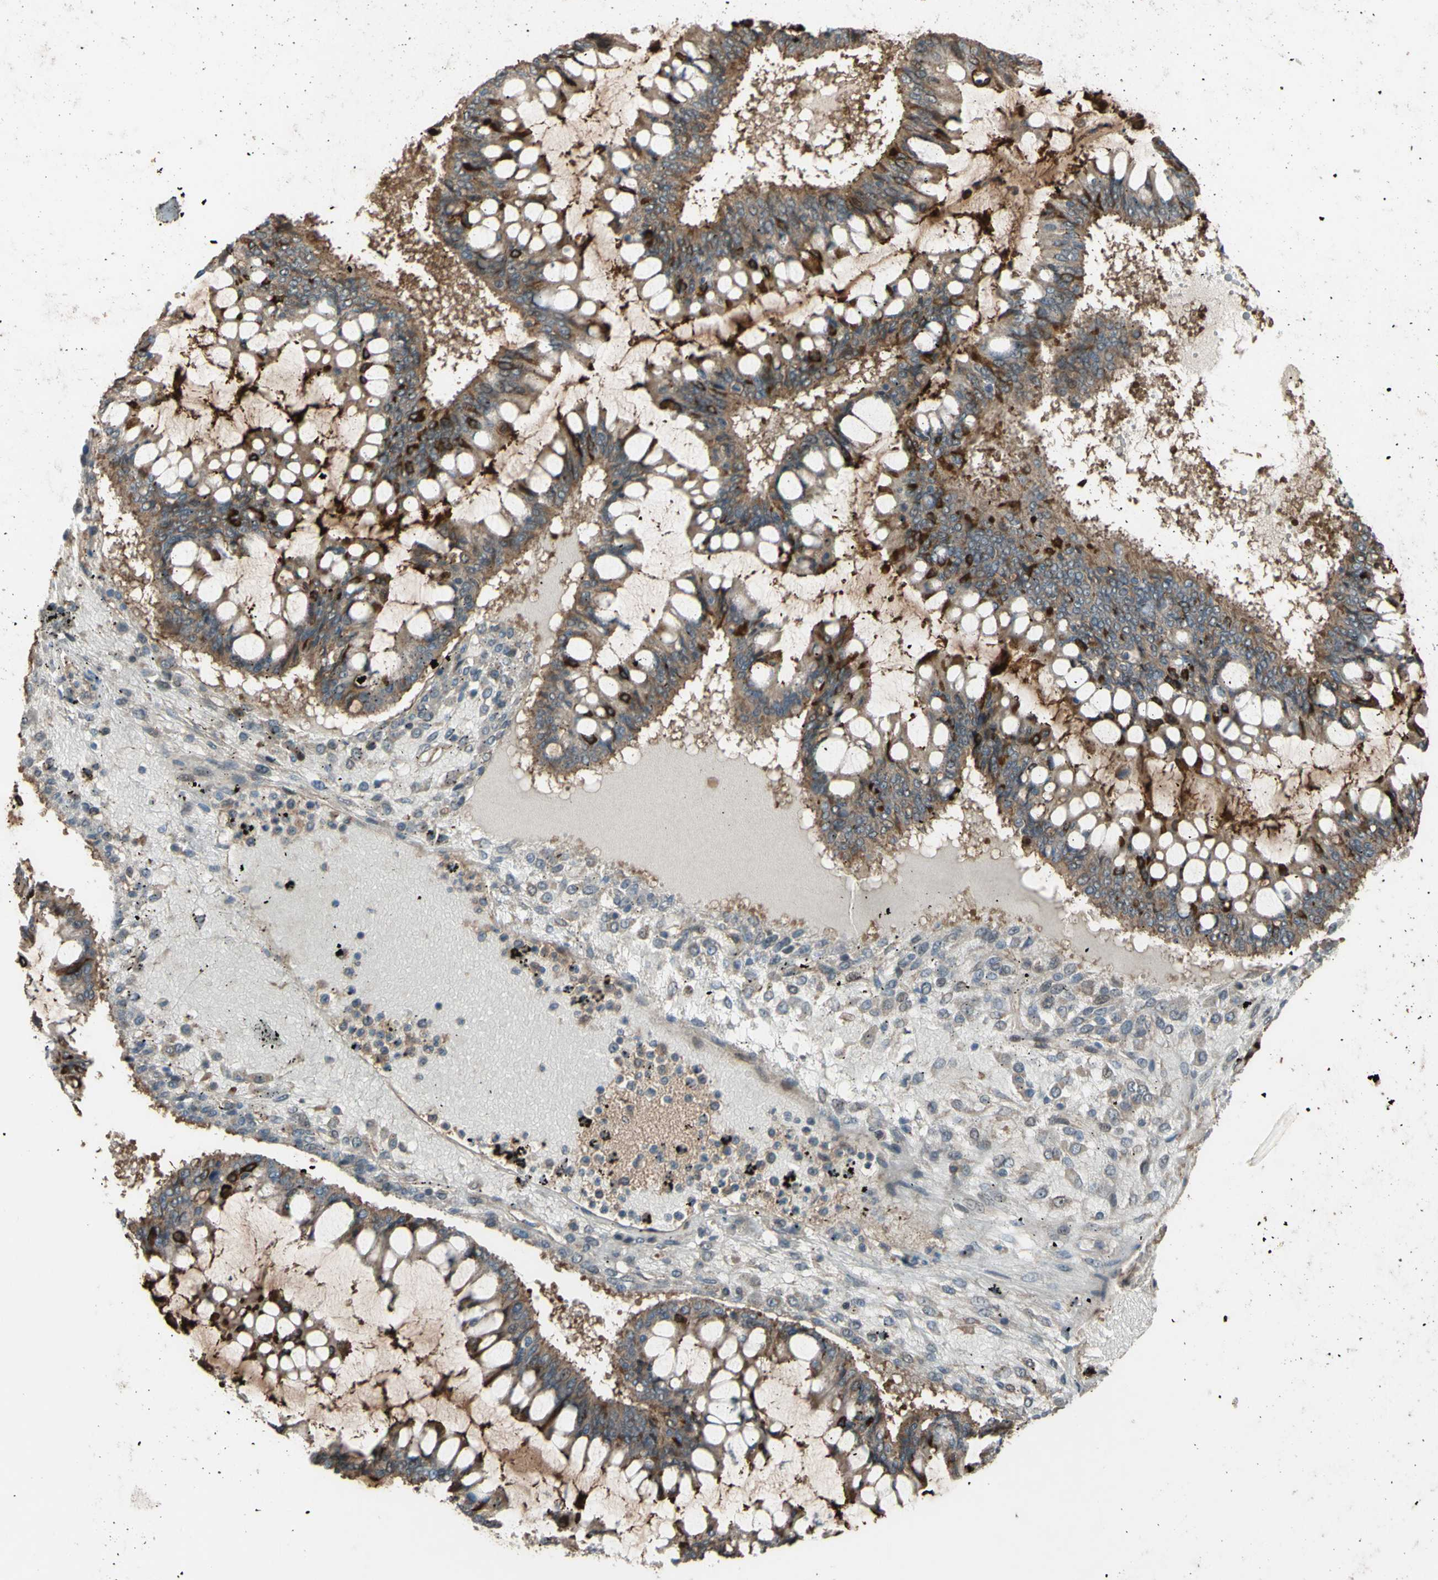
{"staining": {"intensity": "moderate", "quantity": ">75%", "location": "cytoplasmic/membranous"}, "tissue": "ovarian cancer", "cell_type": "Tumor cells", "image_type": "cancer", "snomed": [{"axis": "morphology", "description": "Cystadenocarcinoma, mucinous, NOS"}, {"axis": "topography", "description": "Ovary"}], "caption": "Mucinous cystadenocarcinoma (ovarian) was stained to show a protein in brown. There is medium levels of moderate cytoplasmic/membranous expression in approximately >75% of tumor cells.", "gene": "SHROOM4", "patient": {"sex": "female", "age": 73}}